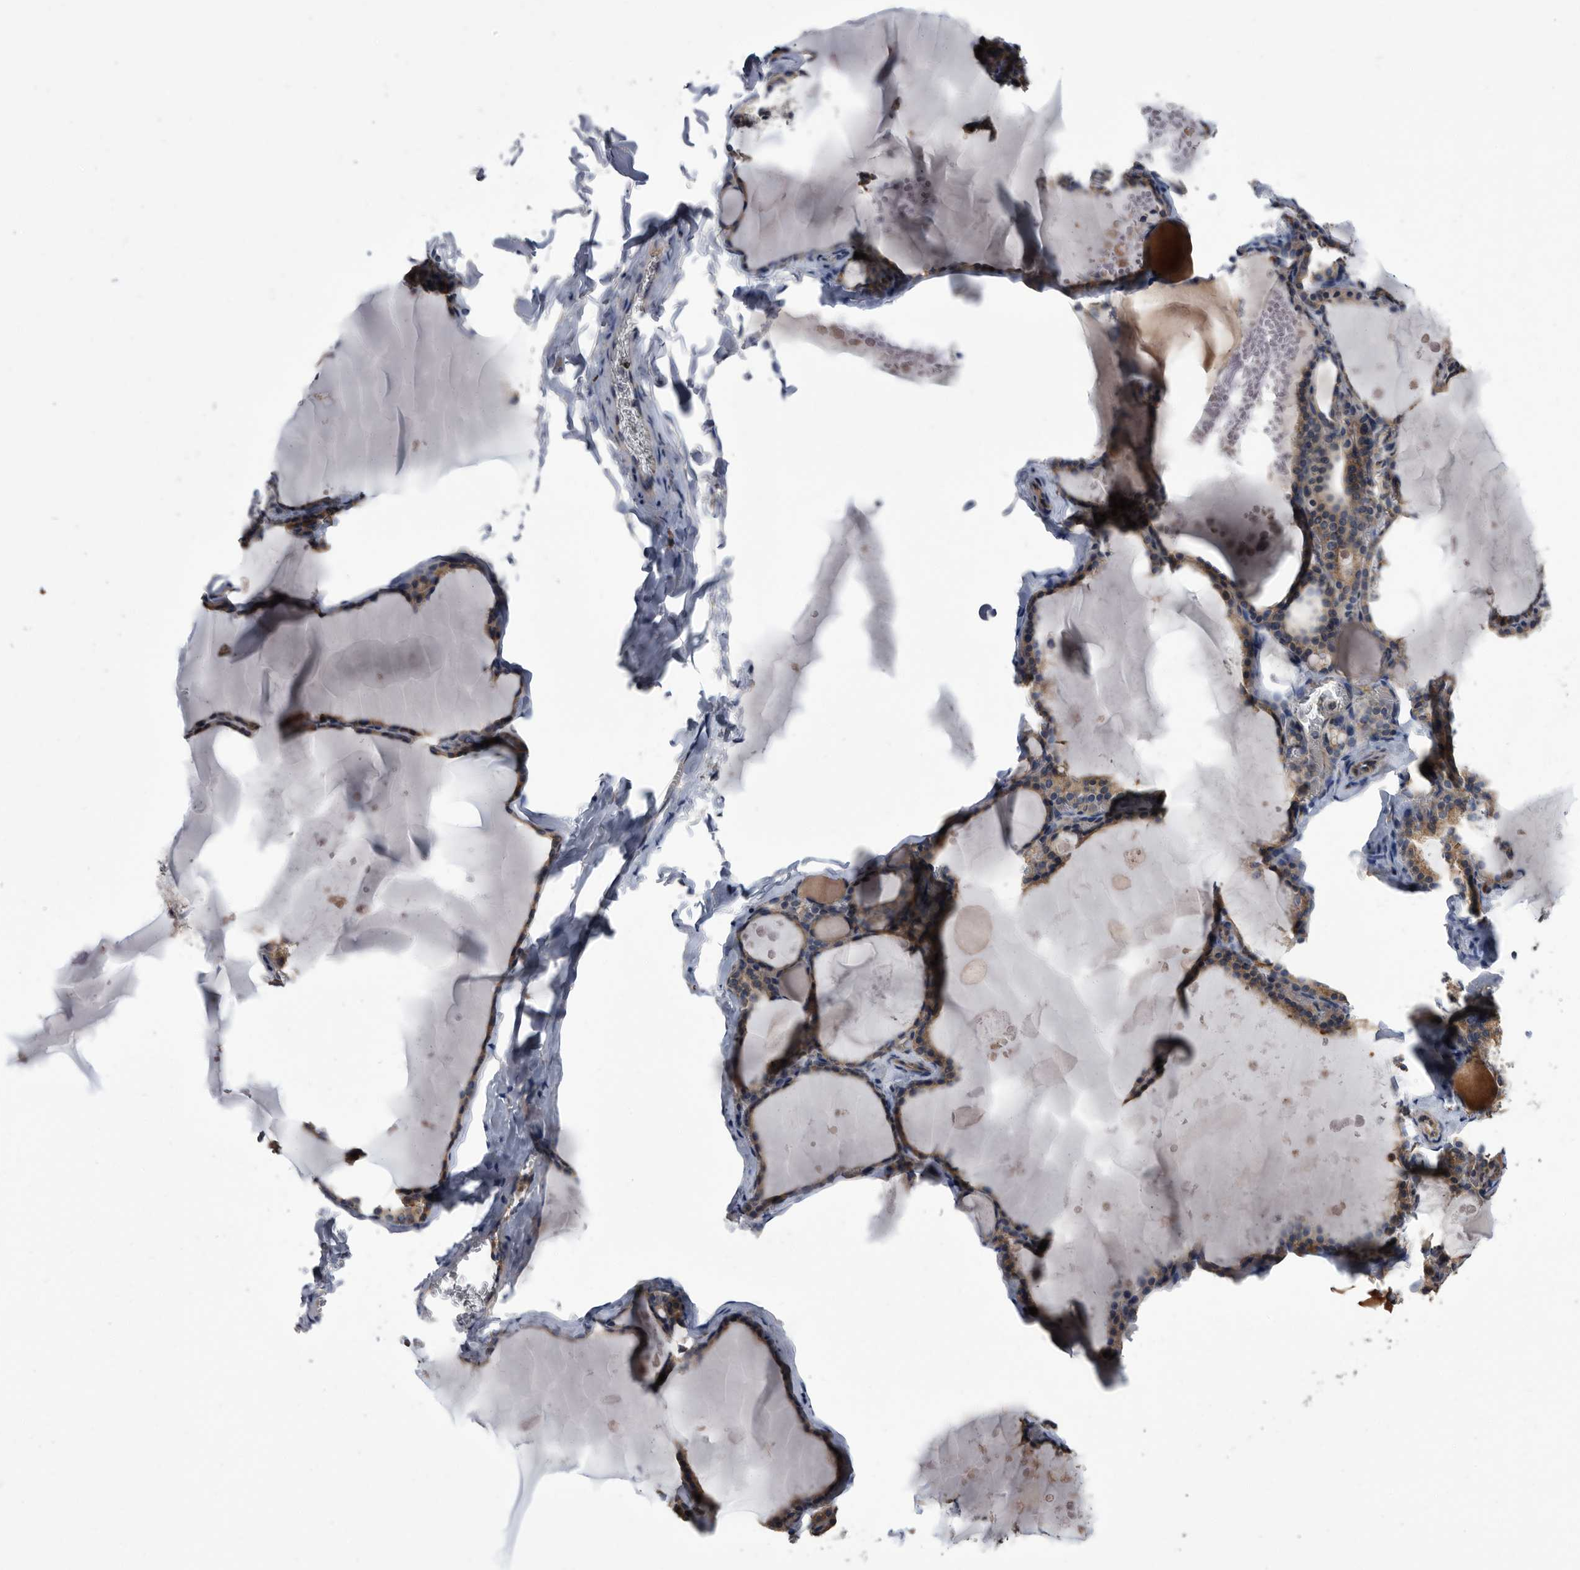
{"staining": {"intensity": "moderate", "quantity": ">75%", "location": "cytoplasmic/membranous"}, "tissue": "thyroid gland", "cell_type": "Glandular cells", "image_type": "normal", "snomed": [{"axis": "morphology", "description": "Normal tissue, NOS"}, {"axis": "topography", "description": "Thyroid gland"}], "caption": "A photomicrograph of thyroid gland stained for a protein exhibits moderate cytoplasmic/membranous brown staining in glandular cells. The staining was performed using DAB to visualize the protein expression in brown, while the nuclei were stained in blue with hematoxylin (Magnification: 20x).", "gene": "DTNBP1", "patient": {"sex": "male", "age": 56}}